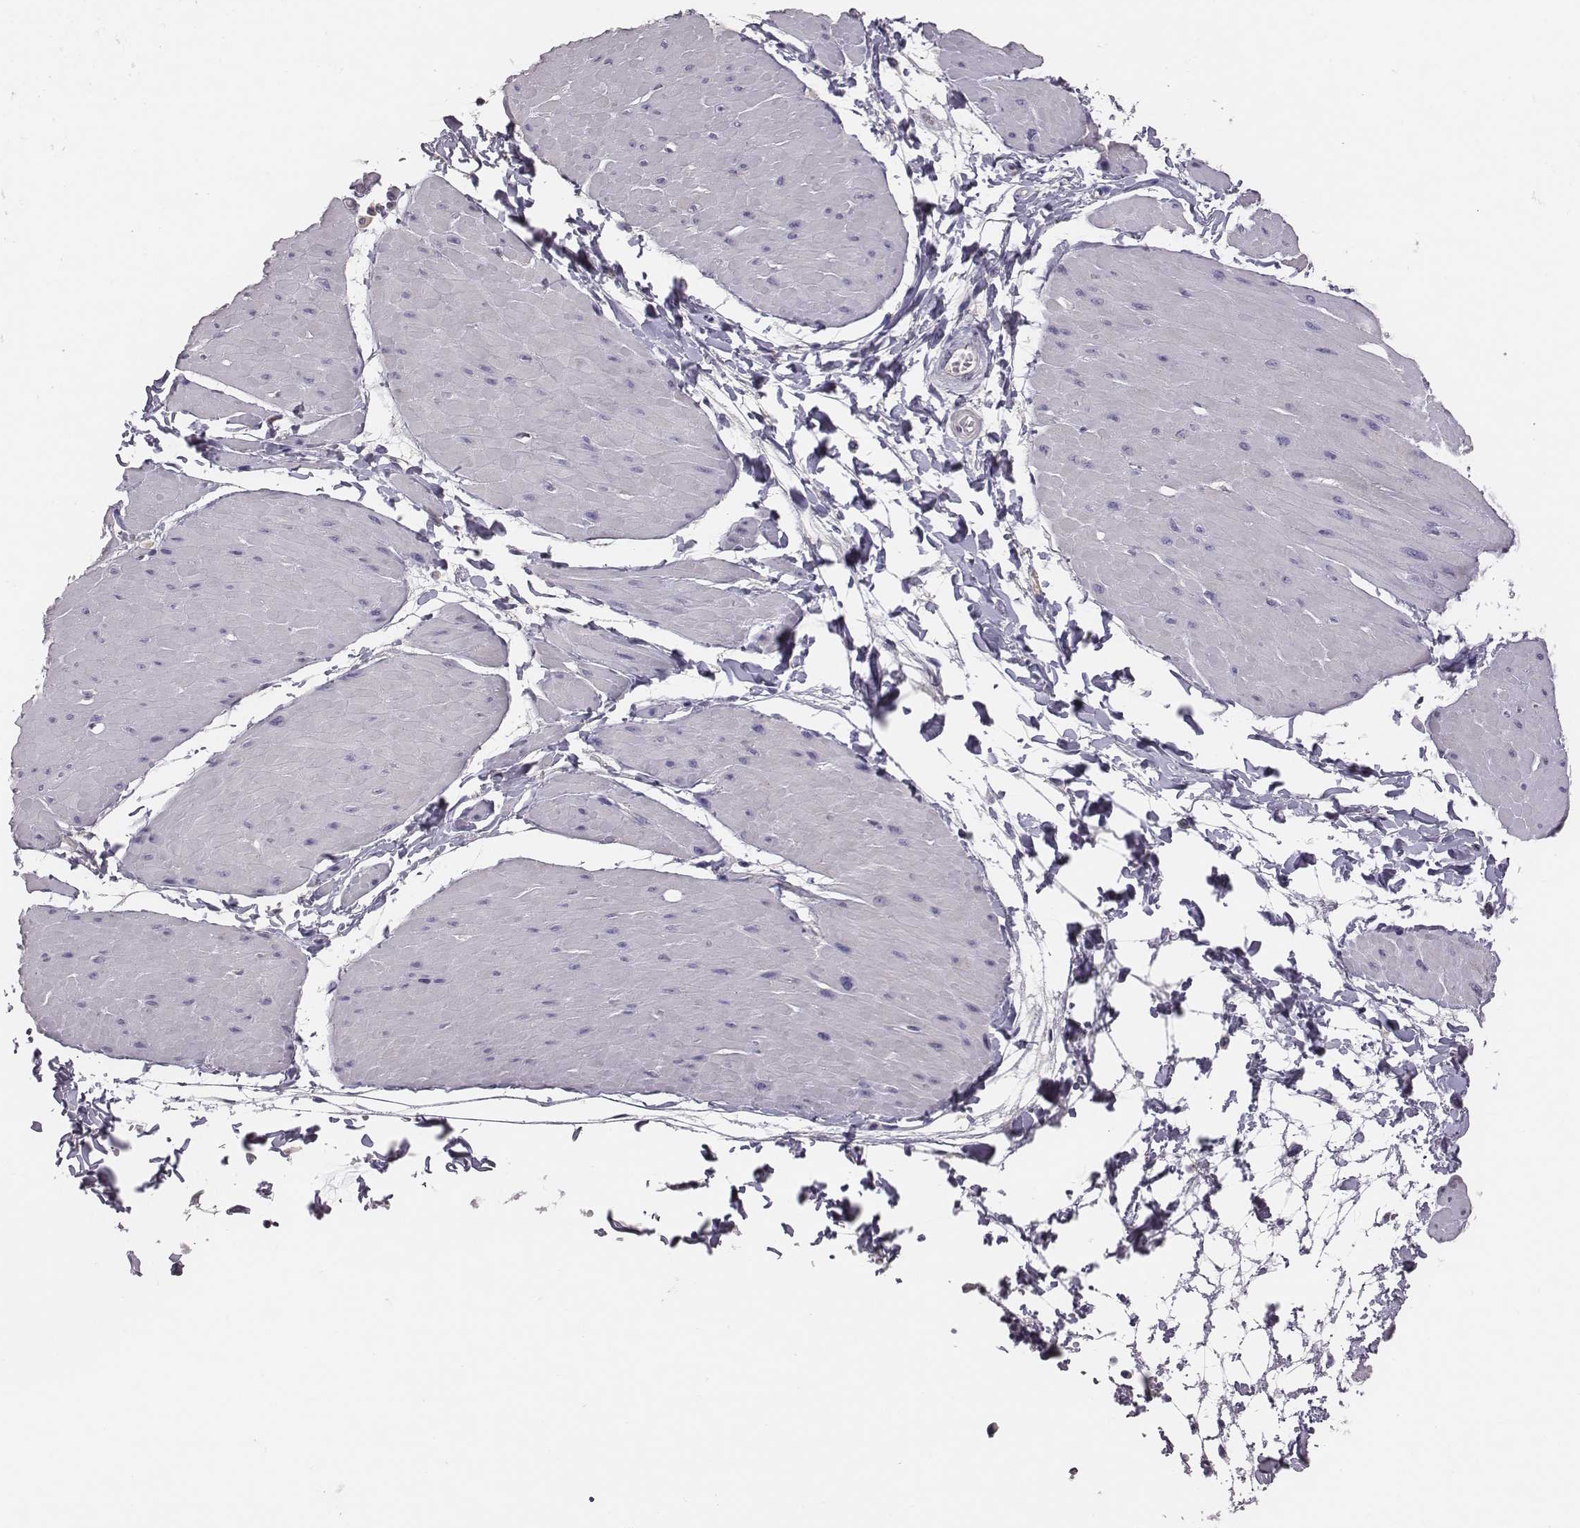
{"staining": {"intensity": "negative", "quantity": "none", "location": "none"}, "tissue": "adipose tissue", "cell_type": "Adipocytes", "image_type": "normal", "snomed": [{"axis": "morphology", "description": "Normal tissue, NOS"}, {"axis": "topography", "description": "Smooth muscle"}, {"axis": "topography", "description": "Peripheral nerve tissue"}], "caption": "This photomicrograph is of unremarkable adipose tissue stained with immunohistochemistry (IHC) to label a protein in brown with the nuclei are counter-stained blue. There is no positivity in adipocytes.", "gene": "EN1", "patient": {"sex": "male", "age": 58}}